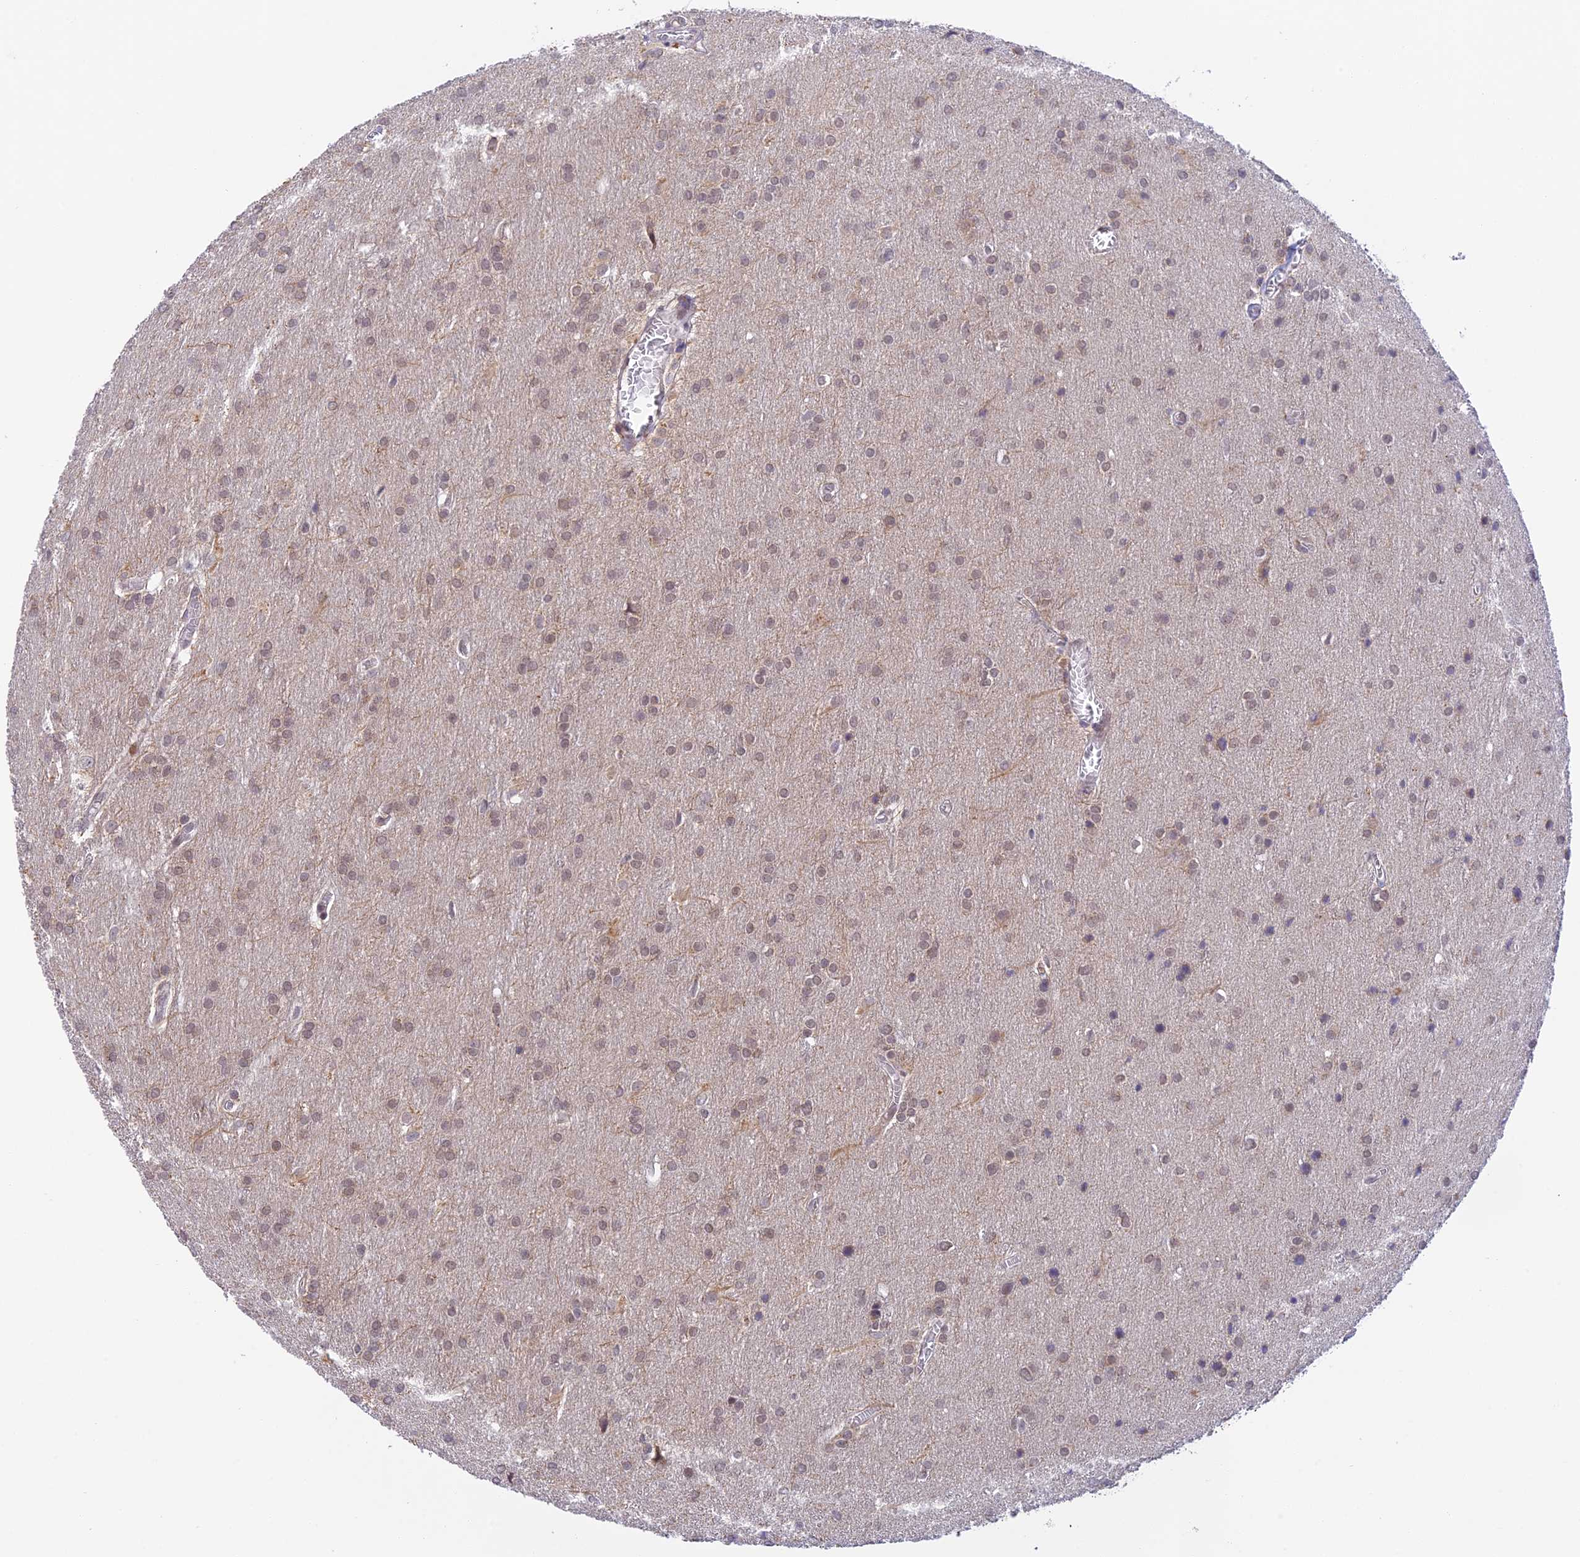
{"staining": {"intensity": "weak", "quantity": "<25%", "location": "nuclear"}, "tissue": "glioma", "cell_type": "Tumor cells", "image_type": "cancer", "snomed": [{"axis": "morphology", "description": "Glioma, malignant, Low grade"}, {"axis": "topography", "description": "Brain"}], "caption": "IHC histopathology image of neoplastic tissue: human glioma stained with DAB (3,3'-diaminobenzidine) shows no significant protein positivity in tumor cells.", "gene": "PEX16", "patient": {"sex": "female", "age": 32}}